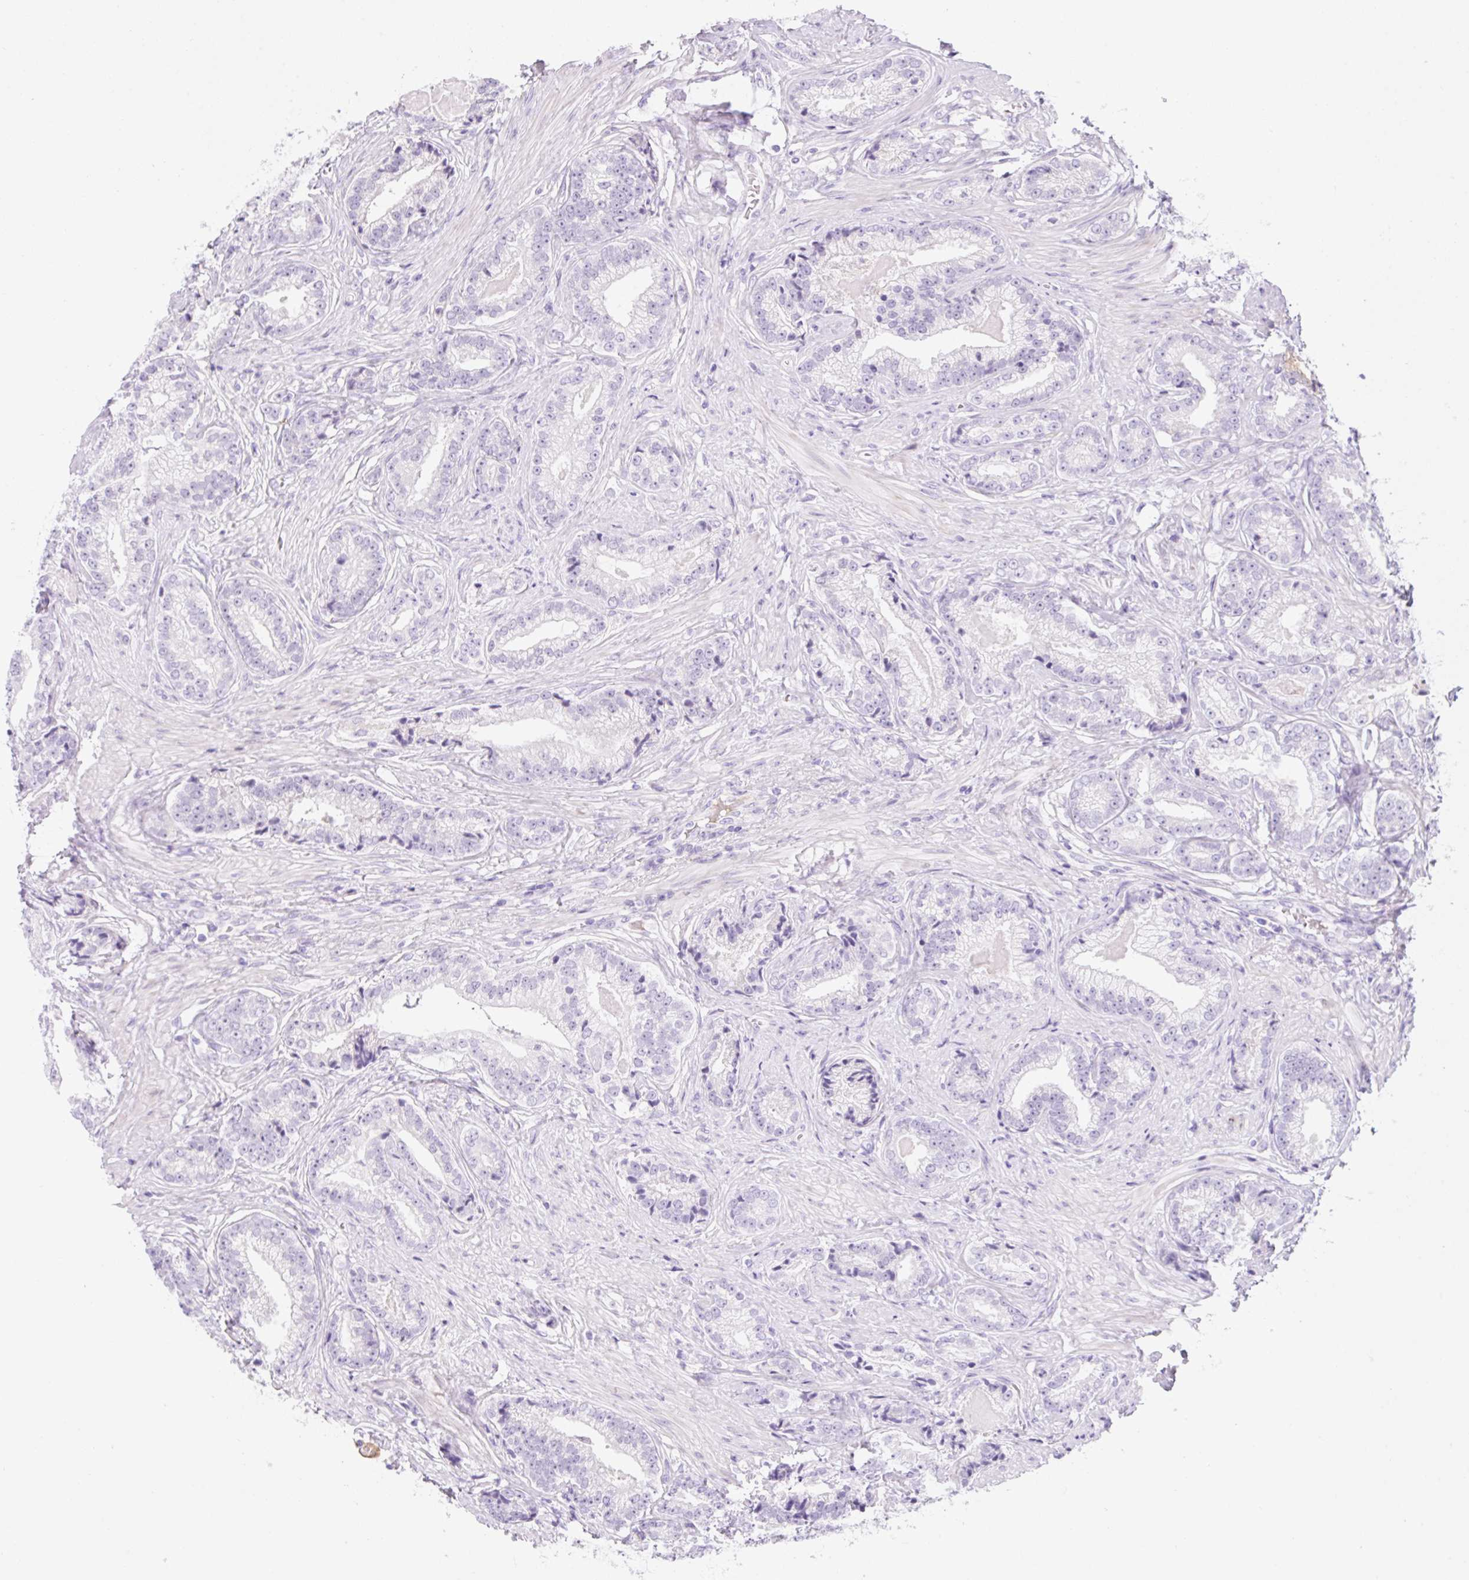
{"staining": {"intensity": "negative", "quantity": "none", "location": "none"}, "tissue": "prostate cancer", "cell_type": "Tumor cells", "image_type": "cancer", "snomed": [{"axis": "morphology", "description": "Adenocarcinoma, Low grade"}, {"axis": "topography", "description": "Prostate"}], "caption": "Histopathology image shows no protein expression in tumor cells of prostate cancer tissue.", "gene": "ZNF121", "patient": {"sex": "male", "age": 61}}